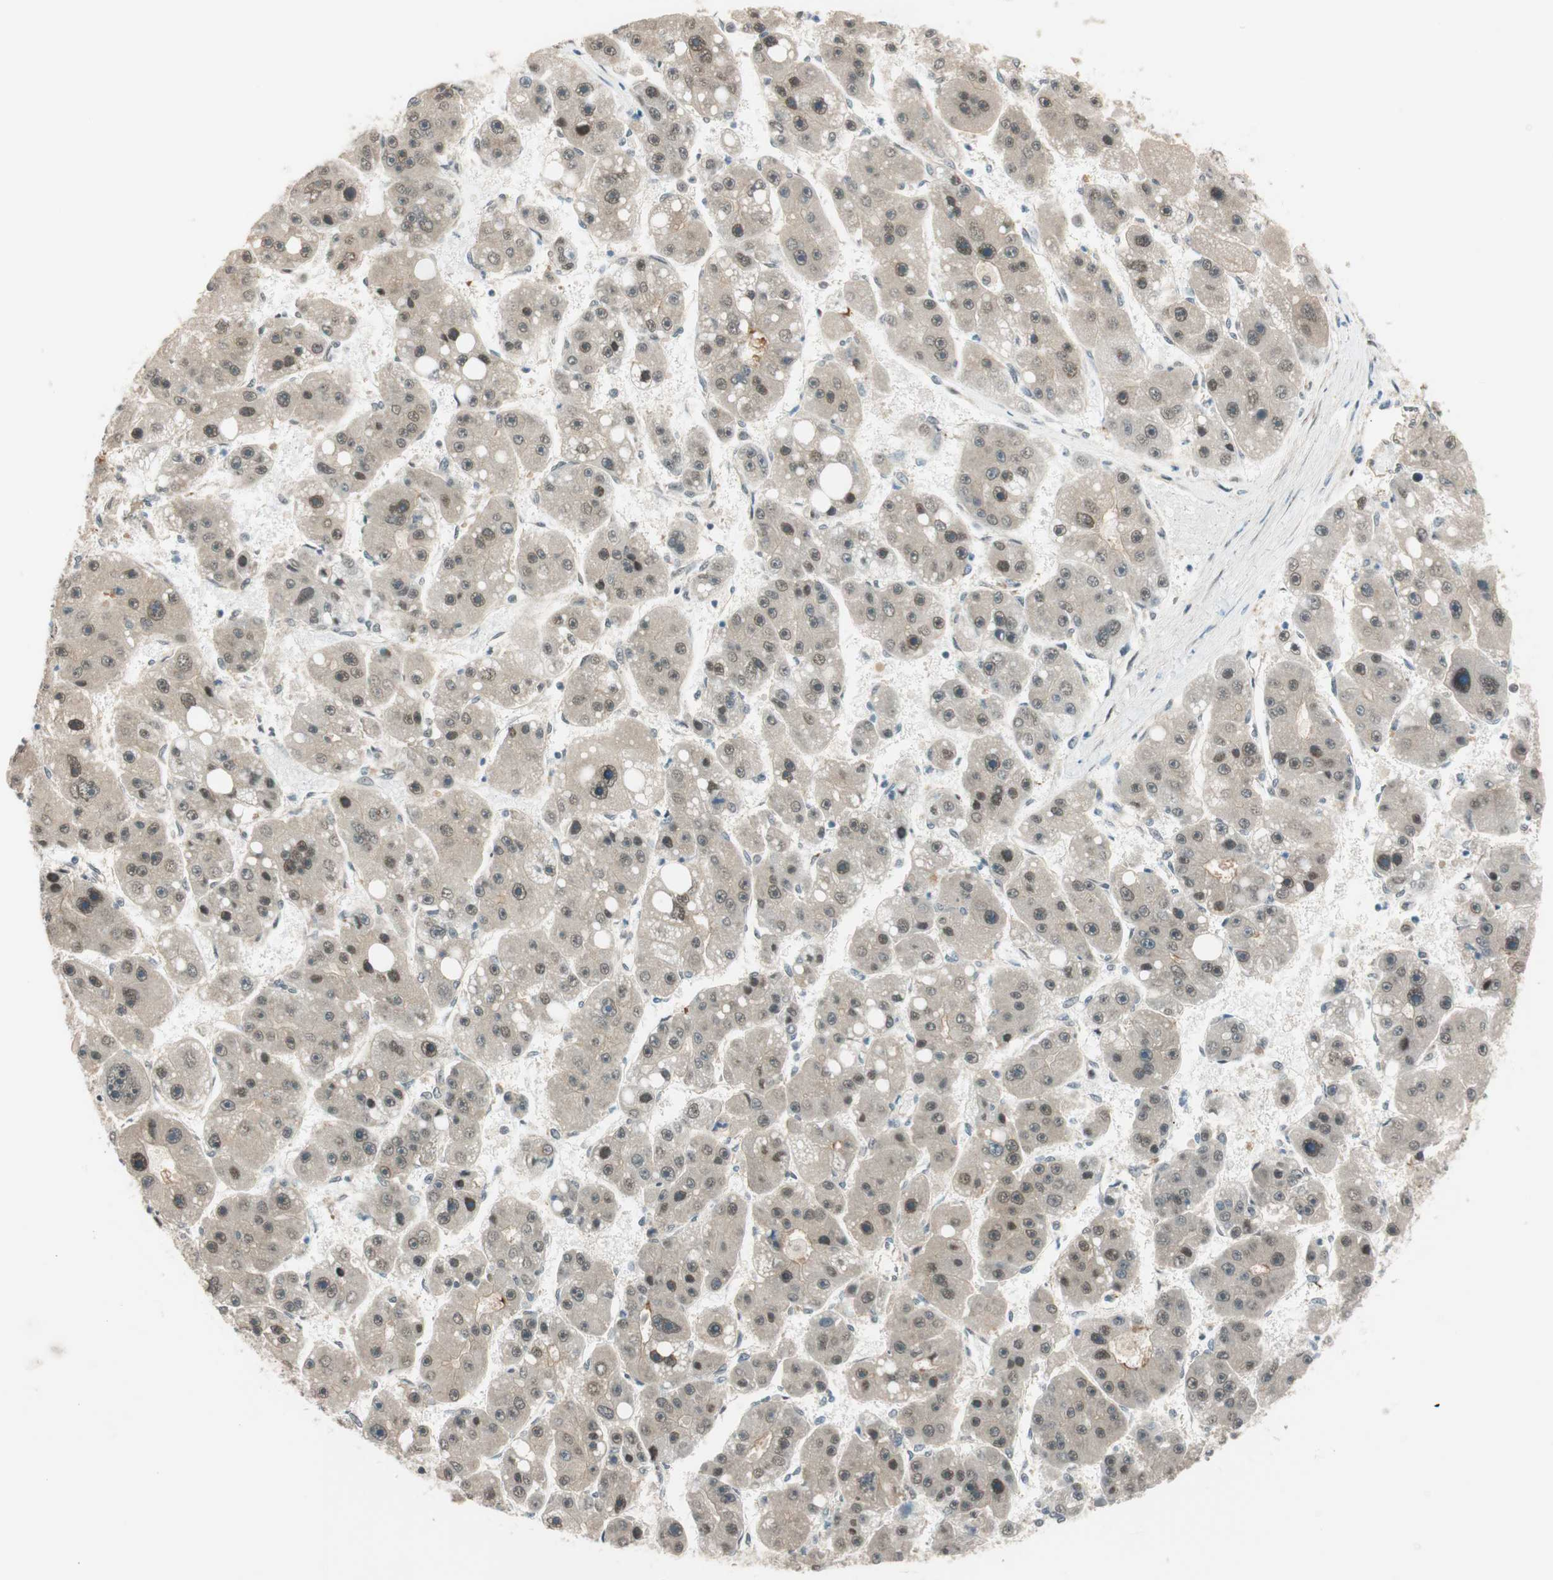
{"staining": {"intensity": "weak", "quantity": ">75%", "location": "cytoplasmic/membranous,nuclear"}, "tissue": "liver cancer", "cell_type": "Tumor cells", "image_type": "cancer", "snomed": [{"axis": "morphology", "description": "Carcinoma, Hepatocellular, NOS"}, {"axis": "topography", "description": "Liver"}], "caption": "This is an image of IHC staining of hepatocellular carcinoma (liver), which shows weak positivity in the cytoplasmic/membranous and nuclear of tumor cells.", "gene": "PSMD8", "patient": {"sex": "female", "age": 61}}